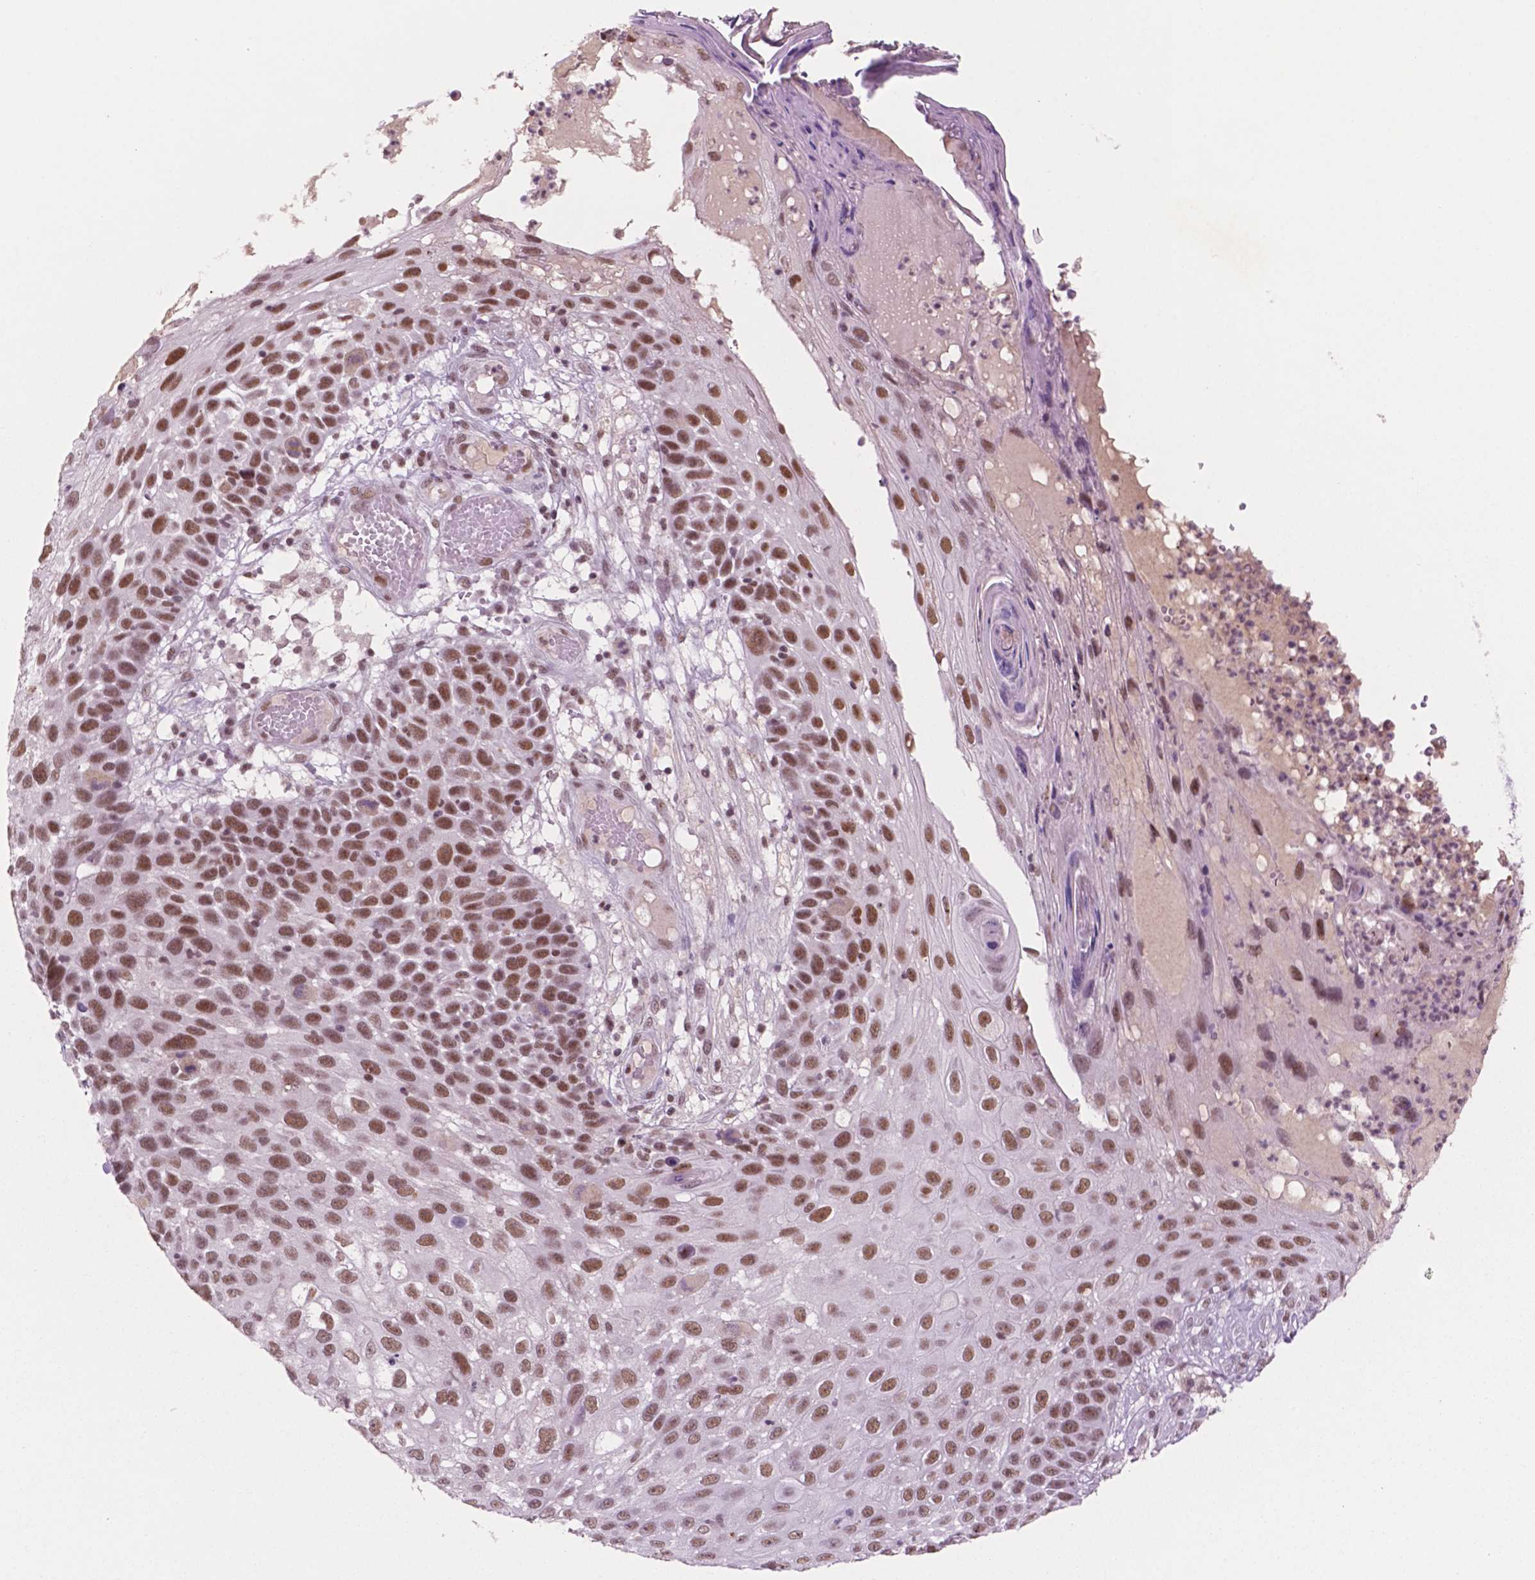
{"staining": {"intensity": "moderate", "quantity": ">75%", "location": "nuclear"}, "tissue": "skin cancer", "cell_type": "Tumor cells", "image_type": "cancer", "snomed": [{"axis": "morphology", "description": "Squamous cell carcinoma, NOS"}, {"axis": "topography", "description": "Skin"}], "caption": "The image reveals a brown stain indicating the presence of a protein in the nuclear of tumor cells in skin cancer (squamous cell carcinoma). Using DAB (brown) and hematoxylin (blue) stains, captured at high magnification using brightfield microscopy.", "gene": "CTR9", "patient": {"sex": "male", "age": 92}}